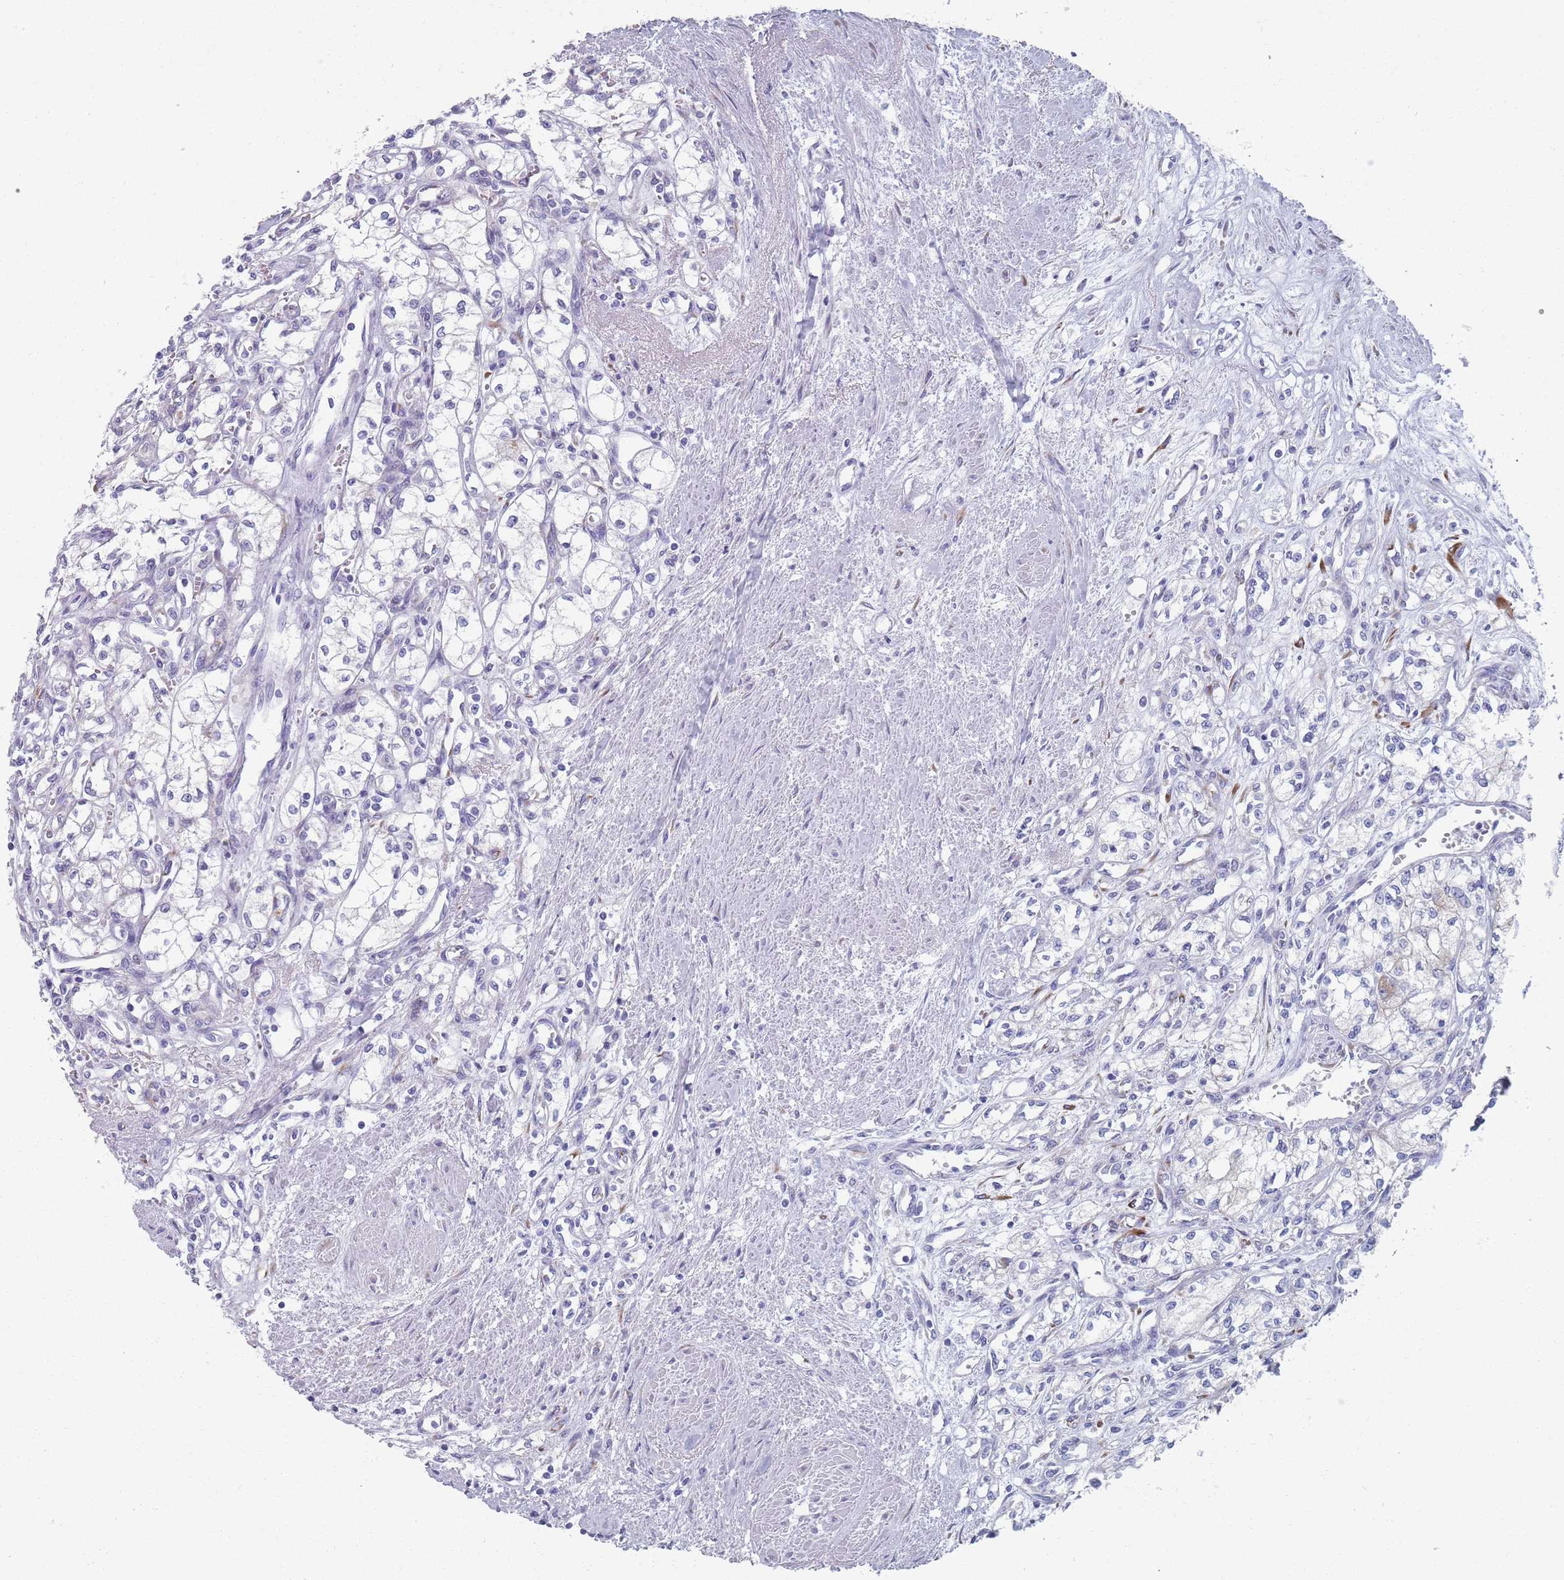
{"staining": {"intensity": "negative", "quantity": "none", "location": "none"}, "tissue": "renal cancer", "cell_type": "Tumor cells", "image_type": "cancer", "snomed": [{"axis": "morphology", "description": "Adenocarcinoma, NOS"}, {"axis": "topography", "description": "Kidney"}], "caption": "High power microscopy histopathology image of an immunohistochemistry histopathology image of renal adenocarcinoma, revealing no significant positivity in tumor cells.", "gene": "PLOD1", "patient": {"sex": "male", "age": 59}}